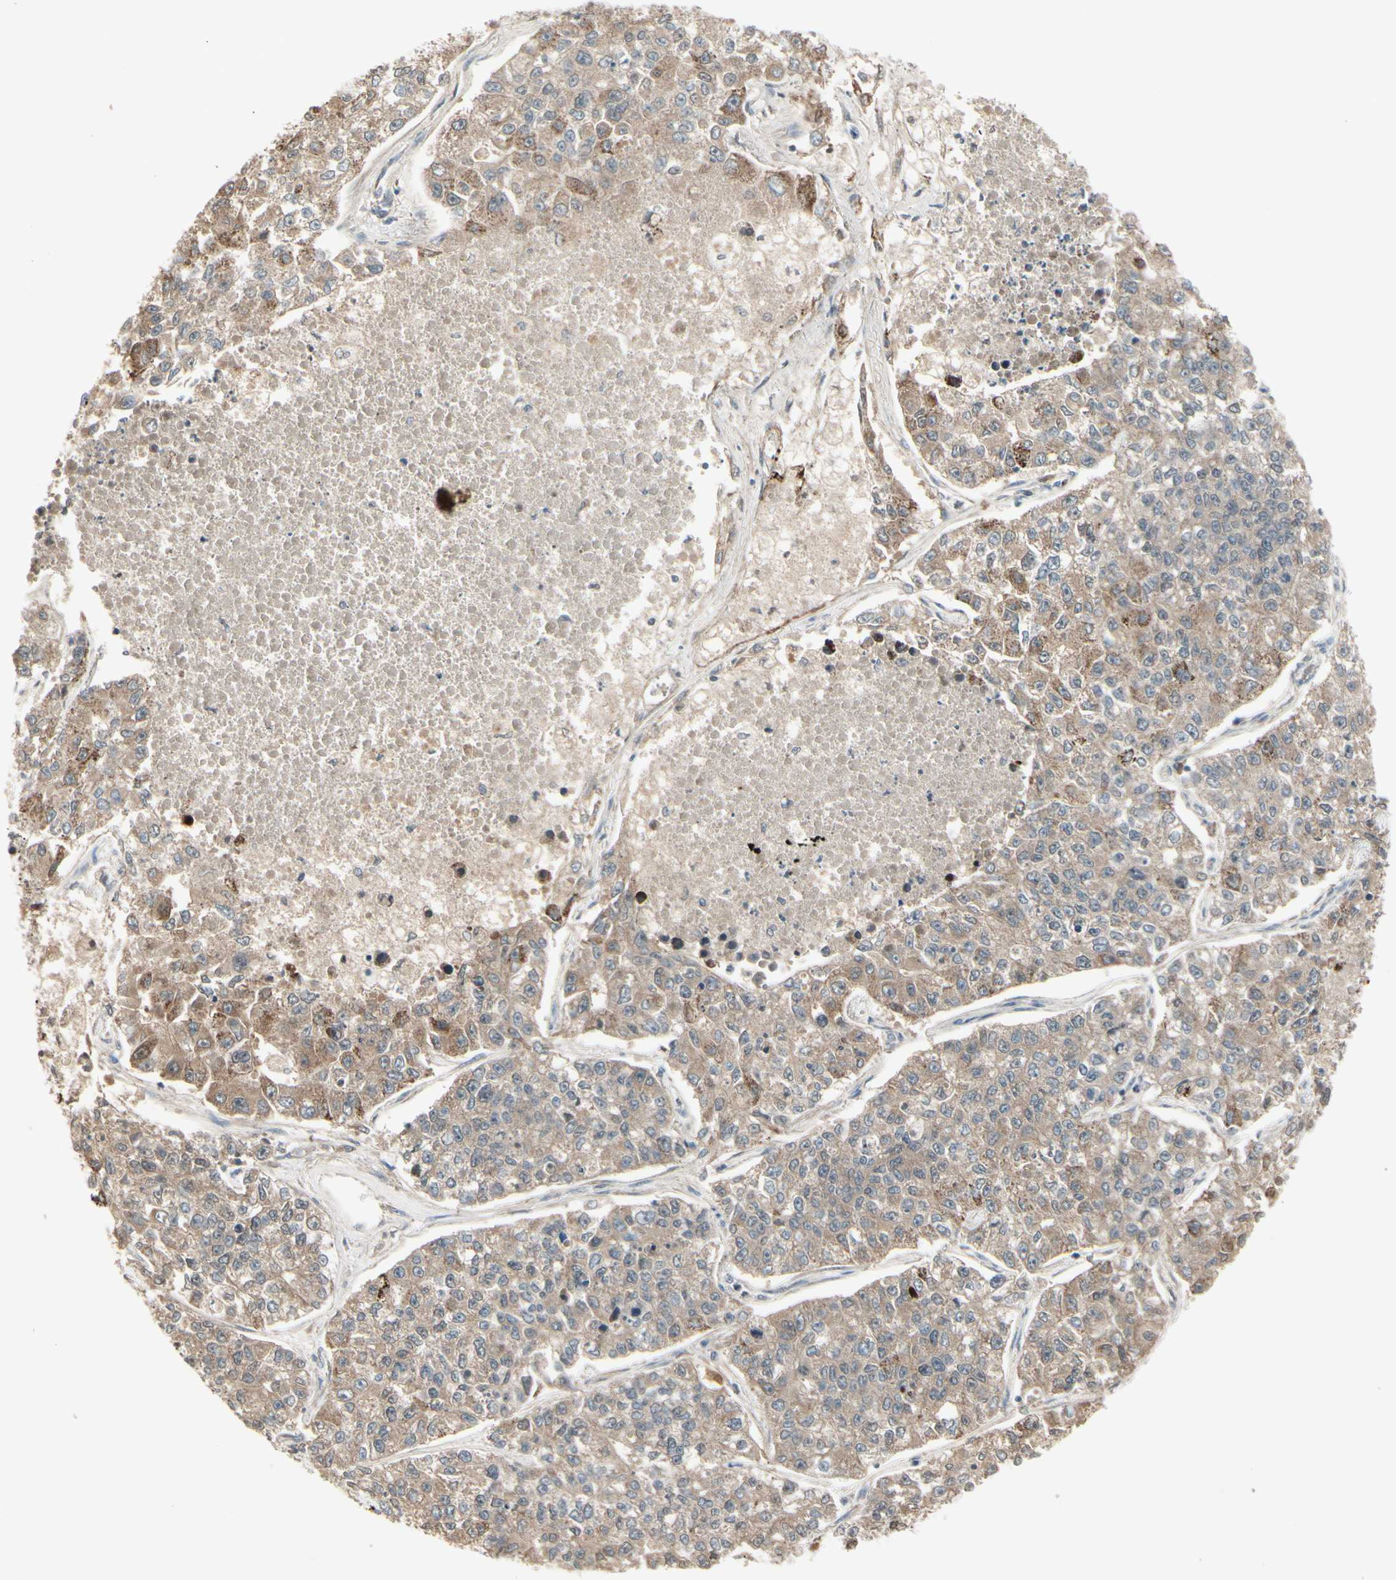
{"staining": {"intensity": "moderate", "quantity": ">75%", "location": "cytoplasmic/membranous"}, "tissue": "lung cancer", "cell_type": "Tumor cells", "image_type": "cancer", "snomed": [{"axis": "morphology", "description": "Adenocarcinoma, NOS"}, {"axis": "topography", "description": "Lung"}], "caption": "Protein expression by IHC exhibits moderate cytoplasmic/membranous positivity in about >75% of tumor cells in lung cancer (adenocarcinoma). Ihc stains the protein of interest in brown and the nuclei are stained blue.", "gene": "FHDC1", "patient": {"sex": "male", "age": 49}}